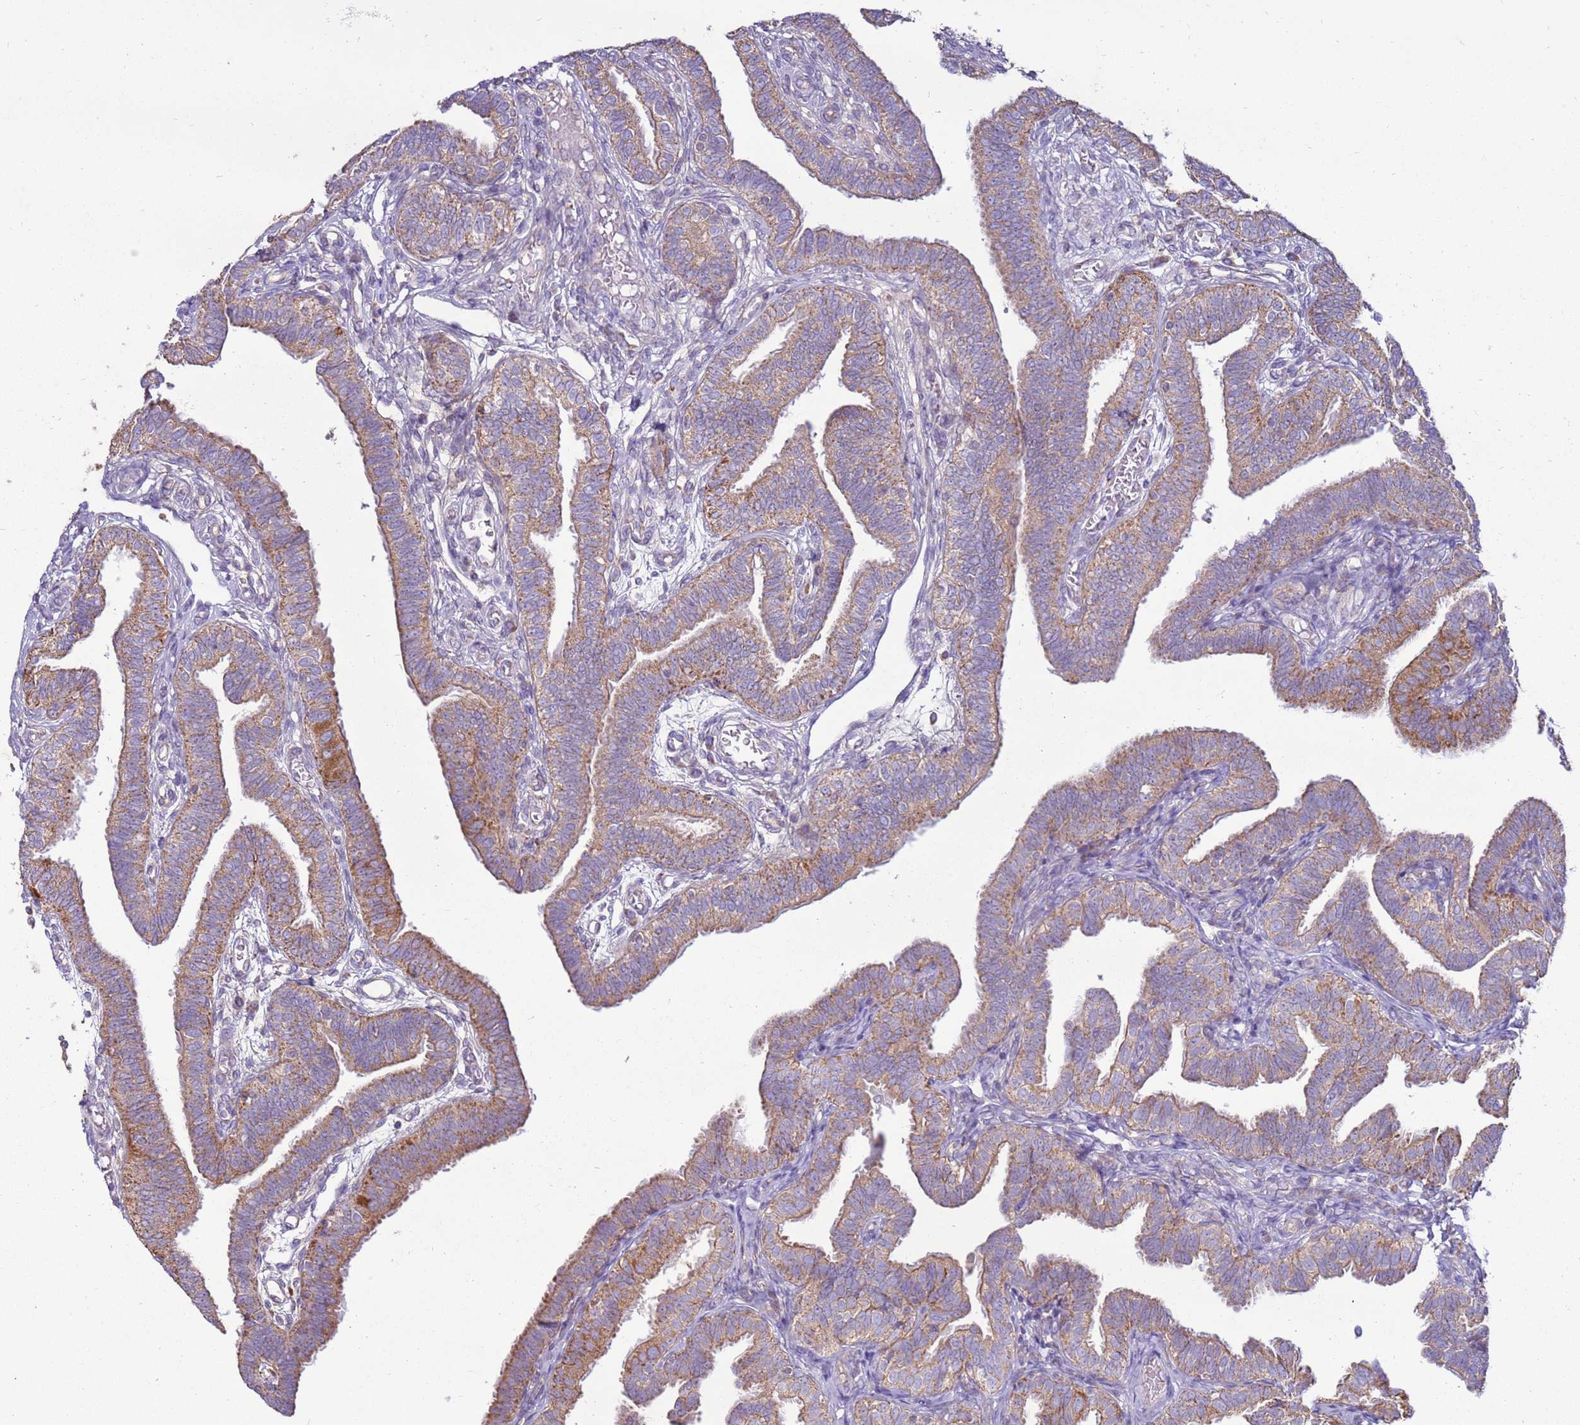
{"staining": {"intensity": "moderate", "quantity": ">75%", "location": "cytoplasmic/membranous"}, "tissue": "fallopian tube", "cell_type": "Glandular cells", "image_type": "normal", "snomed": [{"axis": "morphology", "description": "Normal tissue, NOS"}, {"axis": "topography", "description": "Fallopian tube"}], "caption": "This is a histology image of immunohistochemistry staining of unremarkable fallopian tube, which shows moderate positivity in the cytoplasmic/membranous of glandular cells.", "gene": "TRAPPC4", "patient": {"sex": "female", "age": 39}}